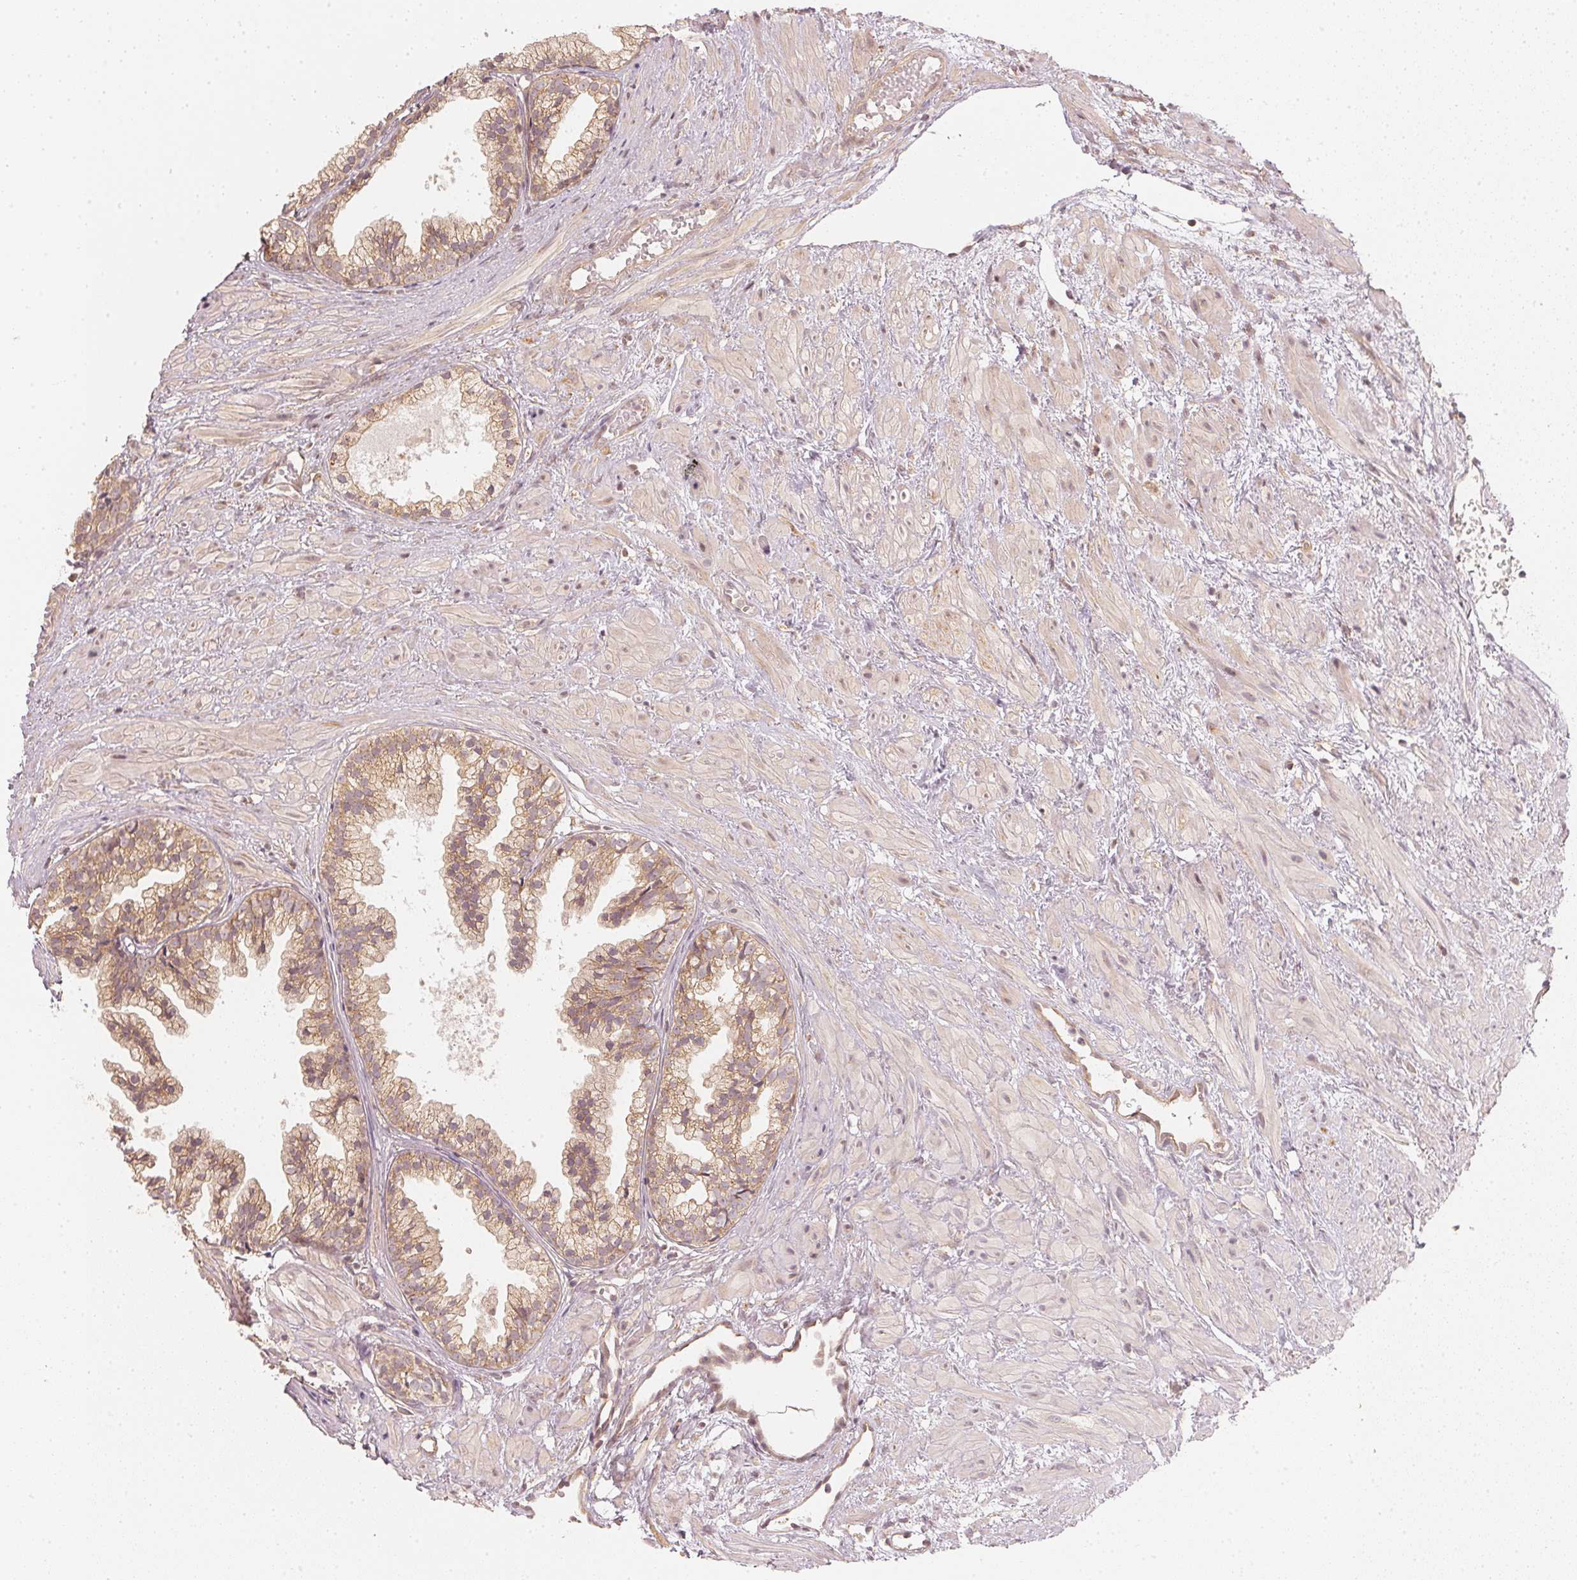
{"staining": {"intensity": "moderate", "quantity": ">75%", "location": "cytoplasmic/membranous"}, "tissue": "prostate cancer", "cell_type": "Tumor cells", "image_type": "cancer", "snomed": [{"axis": "morphology", "description": "Adenocarcinoma, High grade"}, {"axis": "topography", "description": "Prostate"}], "caption": "About >75% of tumor cells in prostate cancer exhibit moderate cytoplasmic/membranous protein expression as visualized by brown immunohistochemical staining.", "gene": "WDR54", "patient": {"sex": "male", "age": 81}}